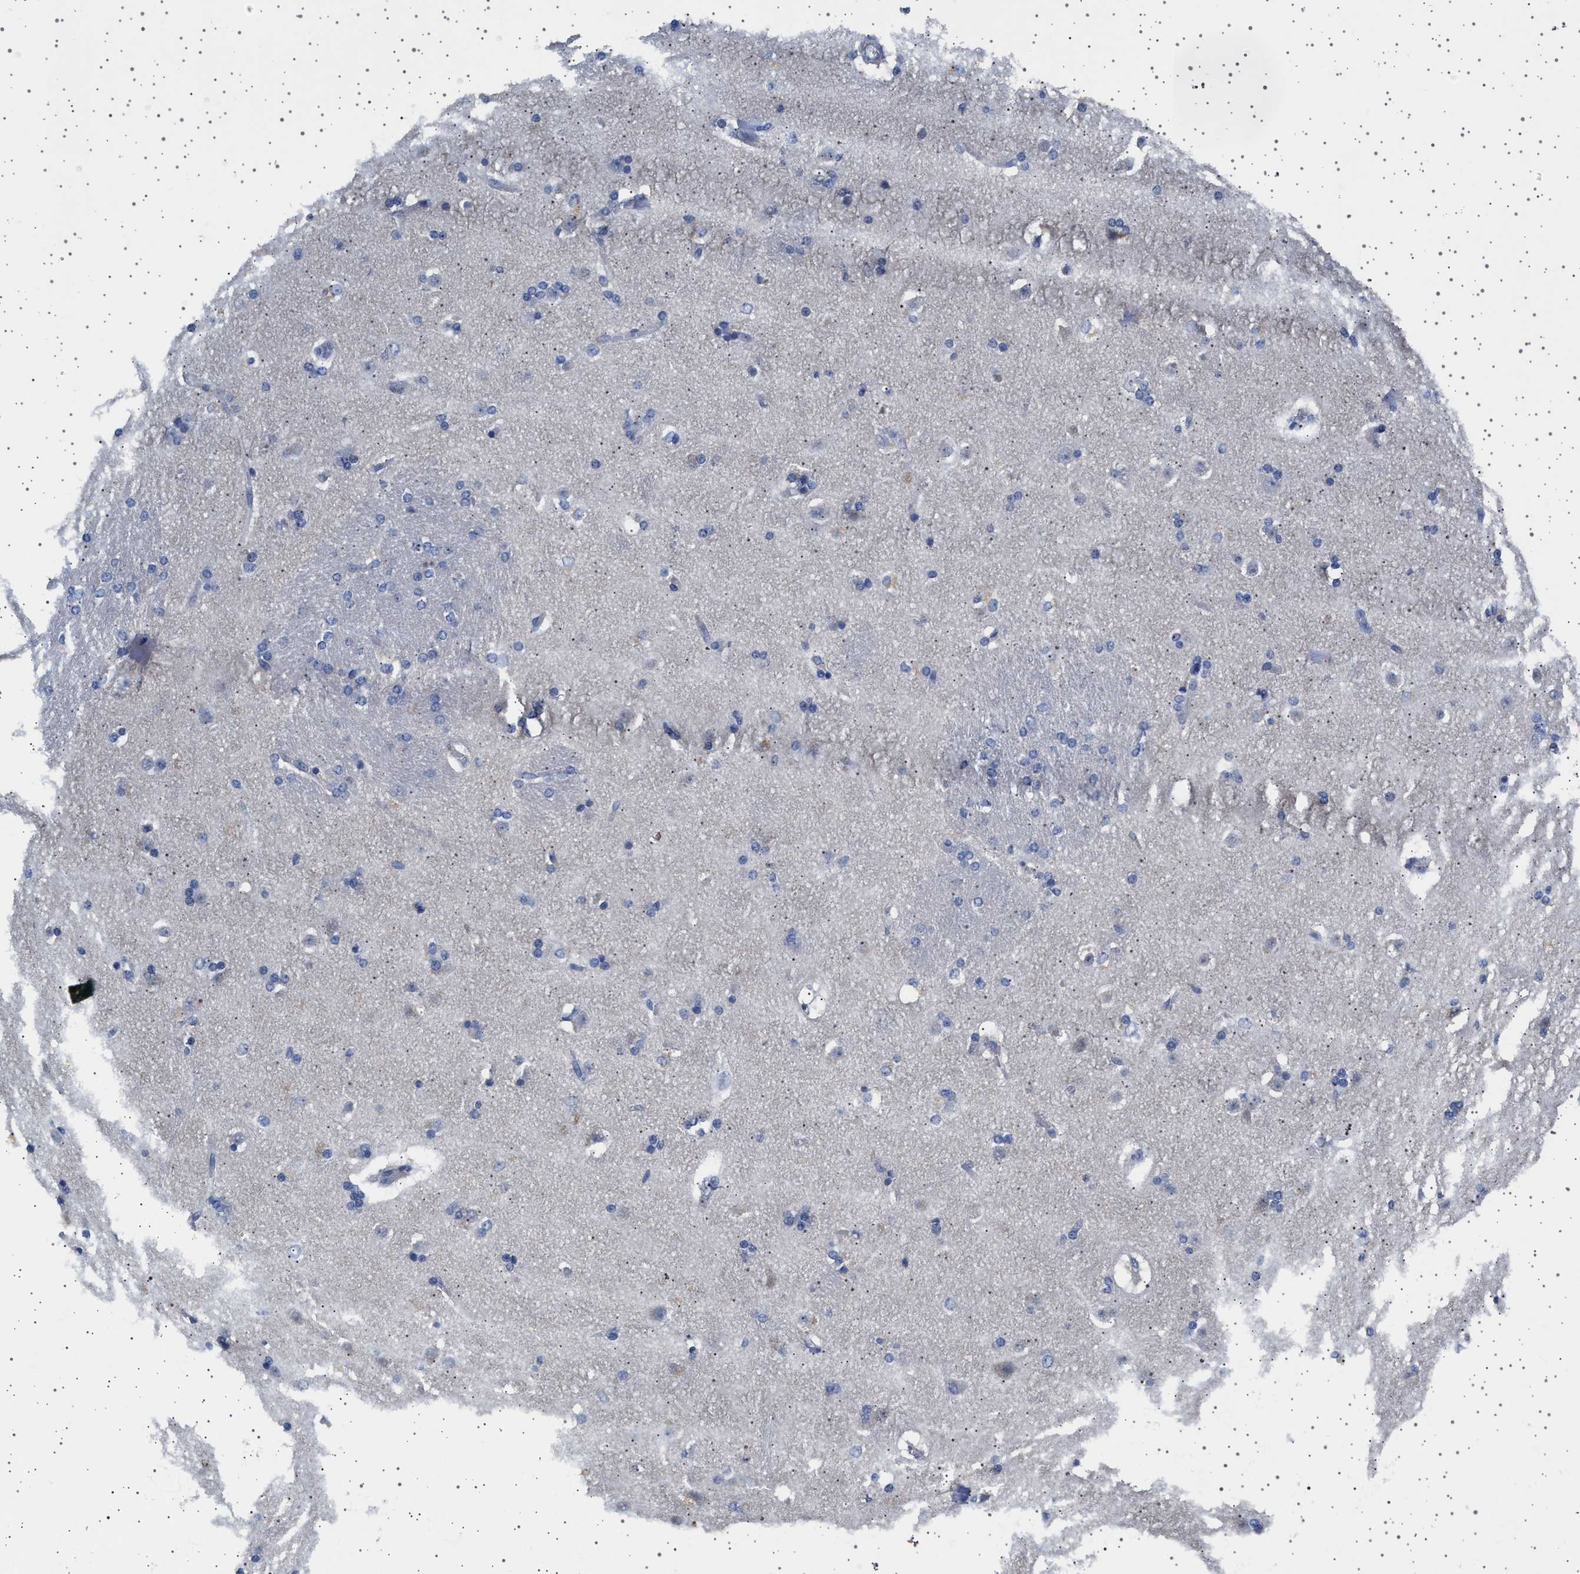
{"staining": {"intensity": "negative", "quantity": "none", "location": "none"}, "tissue": "caudate", "cell_type": "Glial cells", "image_type": "normal", "snomed": [{"axis": "morphology", "description": "Normal tissue, NOS"}, {"axis": "topography", "description": "Lateral ventricle wall"}], "caption": "Immunohistochemistry (IHC) photomicrograph of normal caudate stained for a protein (brown), which shows no staining in glial cells. (DAB (3,3'-diaminobenzidine) immunohistochemistry, high magnification).", "gene": "TRMT10B", "patient": {"sex": "female", "age": 19}}